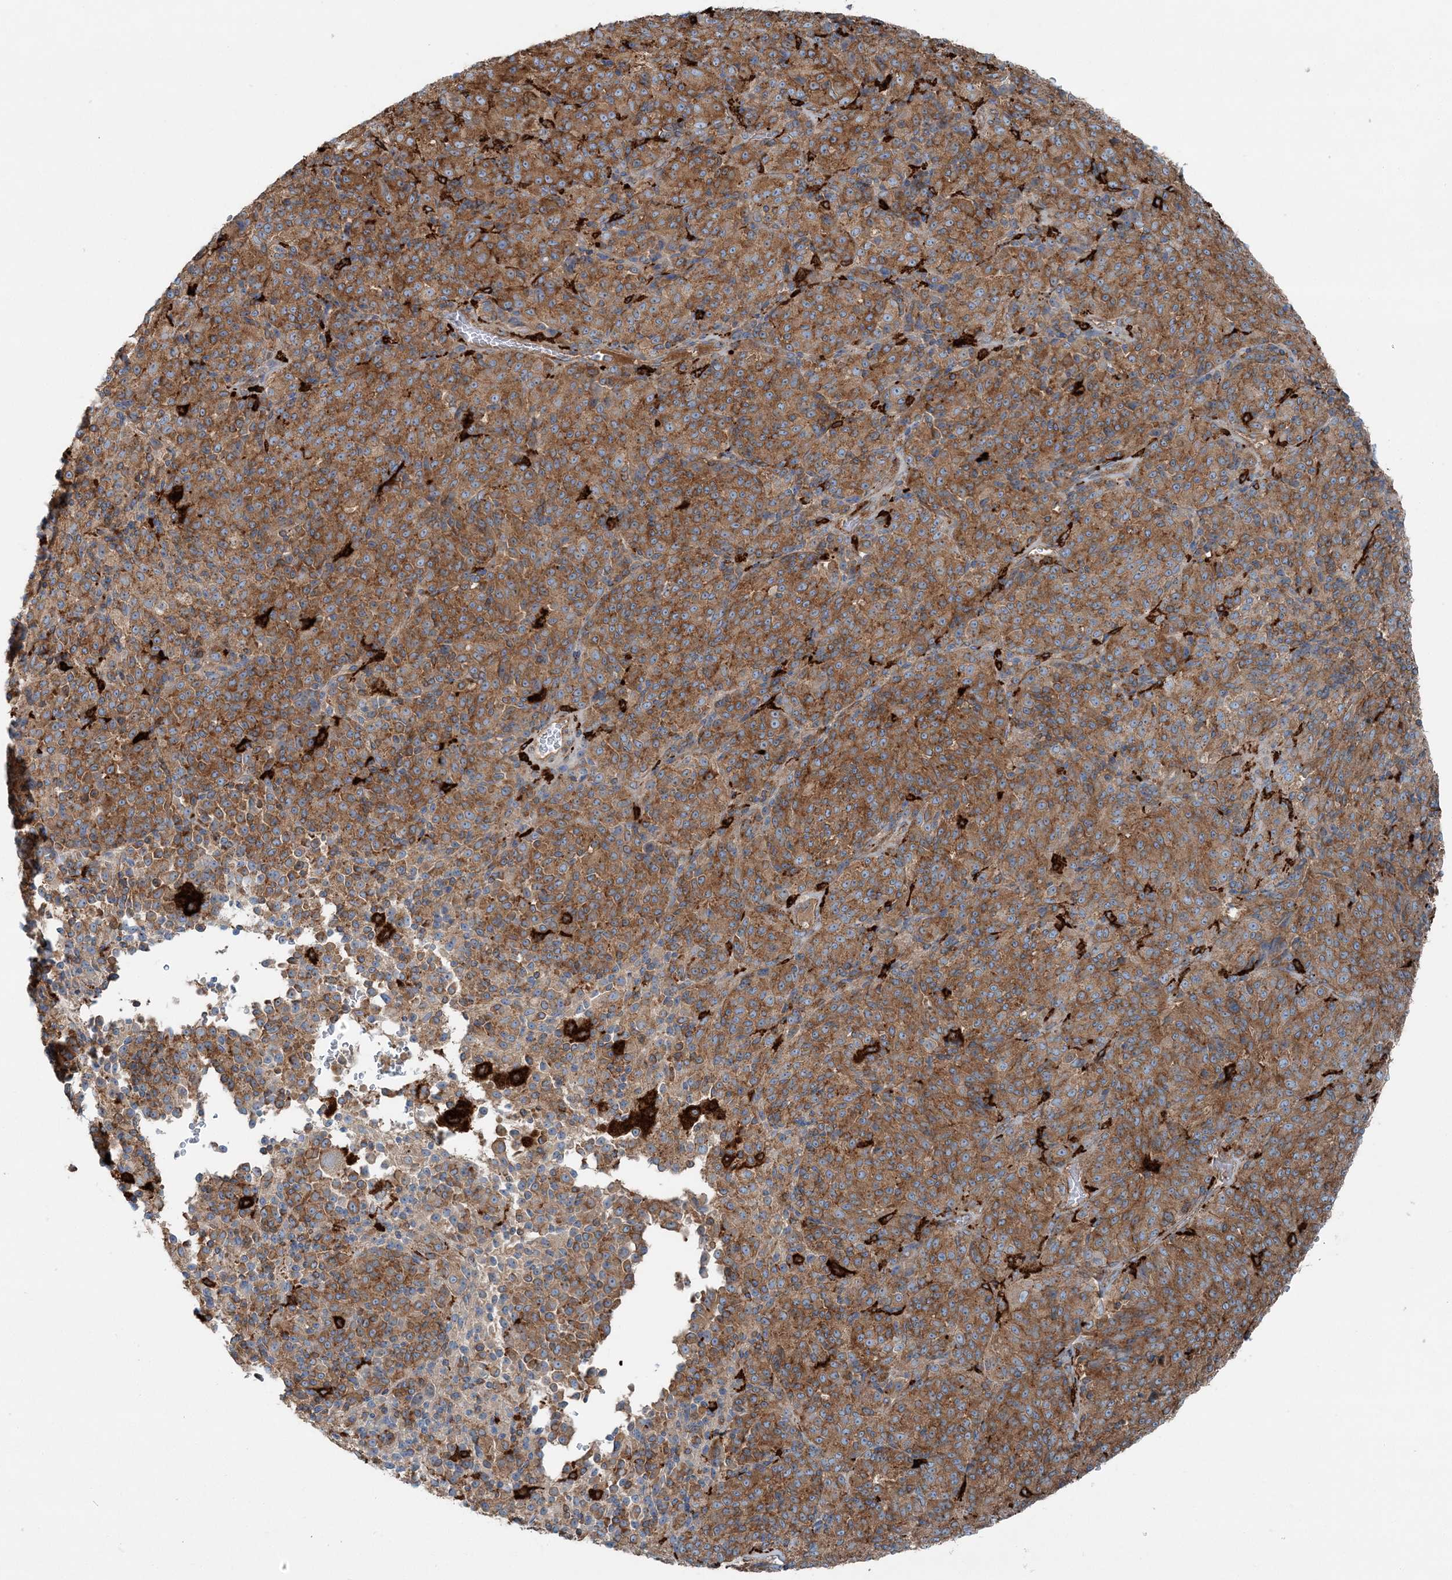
{"staining": {"intensity": "moderate", "quantity": ">75%", "location": "cytoplasmic/membranous"}, "tissue": "melanoma", "cell_type": "Tumor cells", "image_type": "cancer", "snomed": [{"axis": "morphology", "description": "Malignant melanoma, Metastatic site"}, {"axis": "topography", "description": "Brain"}], "caption": "Moderate cytoplasmic/membranous staining for a protein is appreciated in about >75% of tumor cells of malignant melanoma (metastatic site) using immunohistochemistry (IHC).", "gene": "SNX2", "patient": {"sex": "female", "age": 56}}